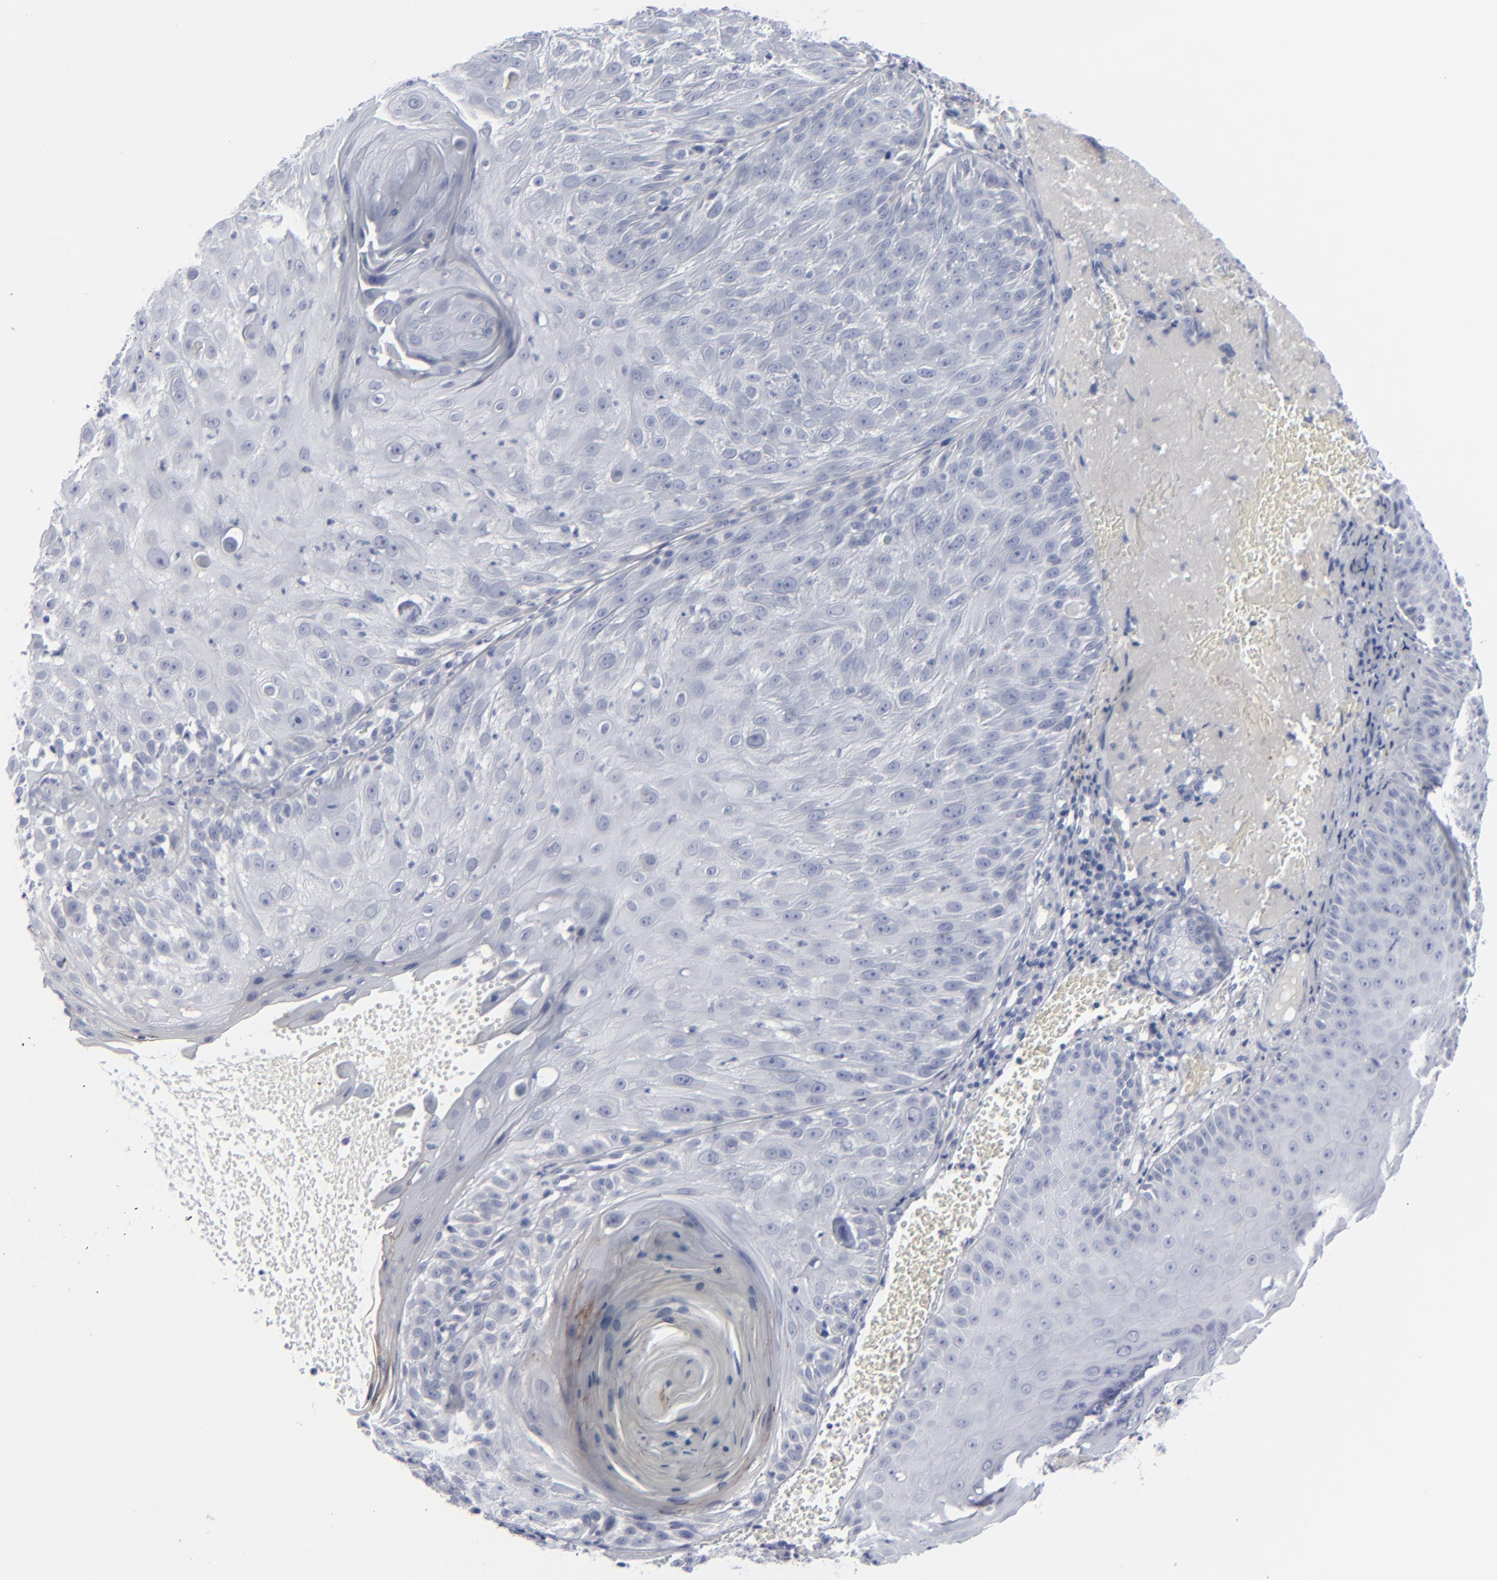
{"staining": {"intensity": "moderate", "quantity": "<25%", "location": "cytoplasmic/membranous"}, "tissue": "skin cancer", "cell_type": "Tumor cells", "image_type": "cancer", "snomed": [{"axis": "morphology", "description": "Squamous cell carcinoma, NOS"}, {"axis": "topography", "description": "Skin"}], "caption": "Protein expression analysis of skin cancer reveals moderate cytoplasmic/membranous positivity in about <25% of tumor cells.", "gene": "MSLN", "patient": {"sex": "female", "age": 89}}